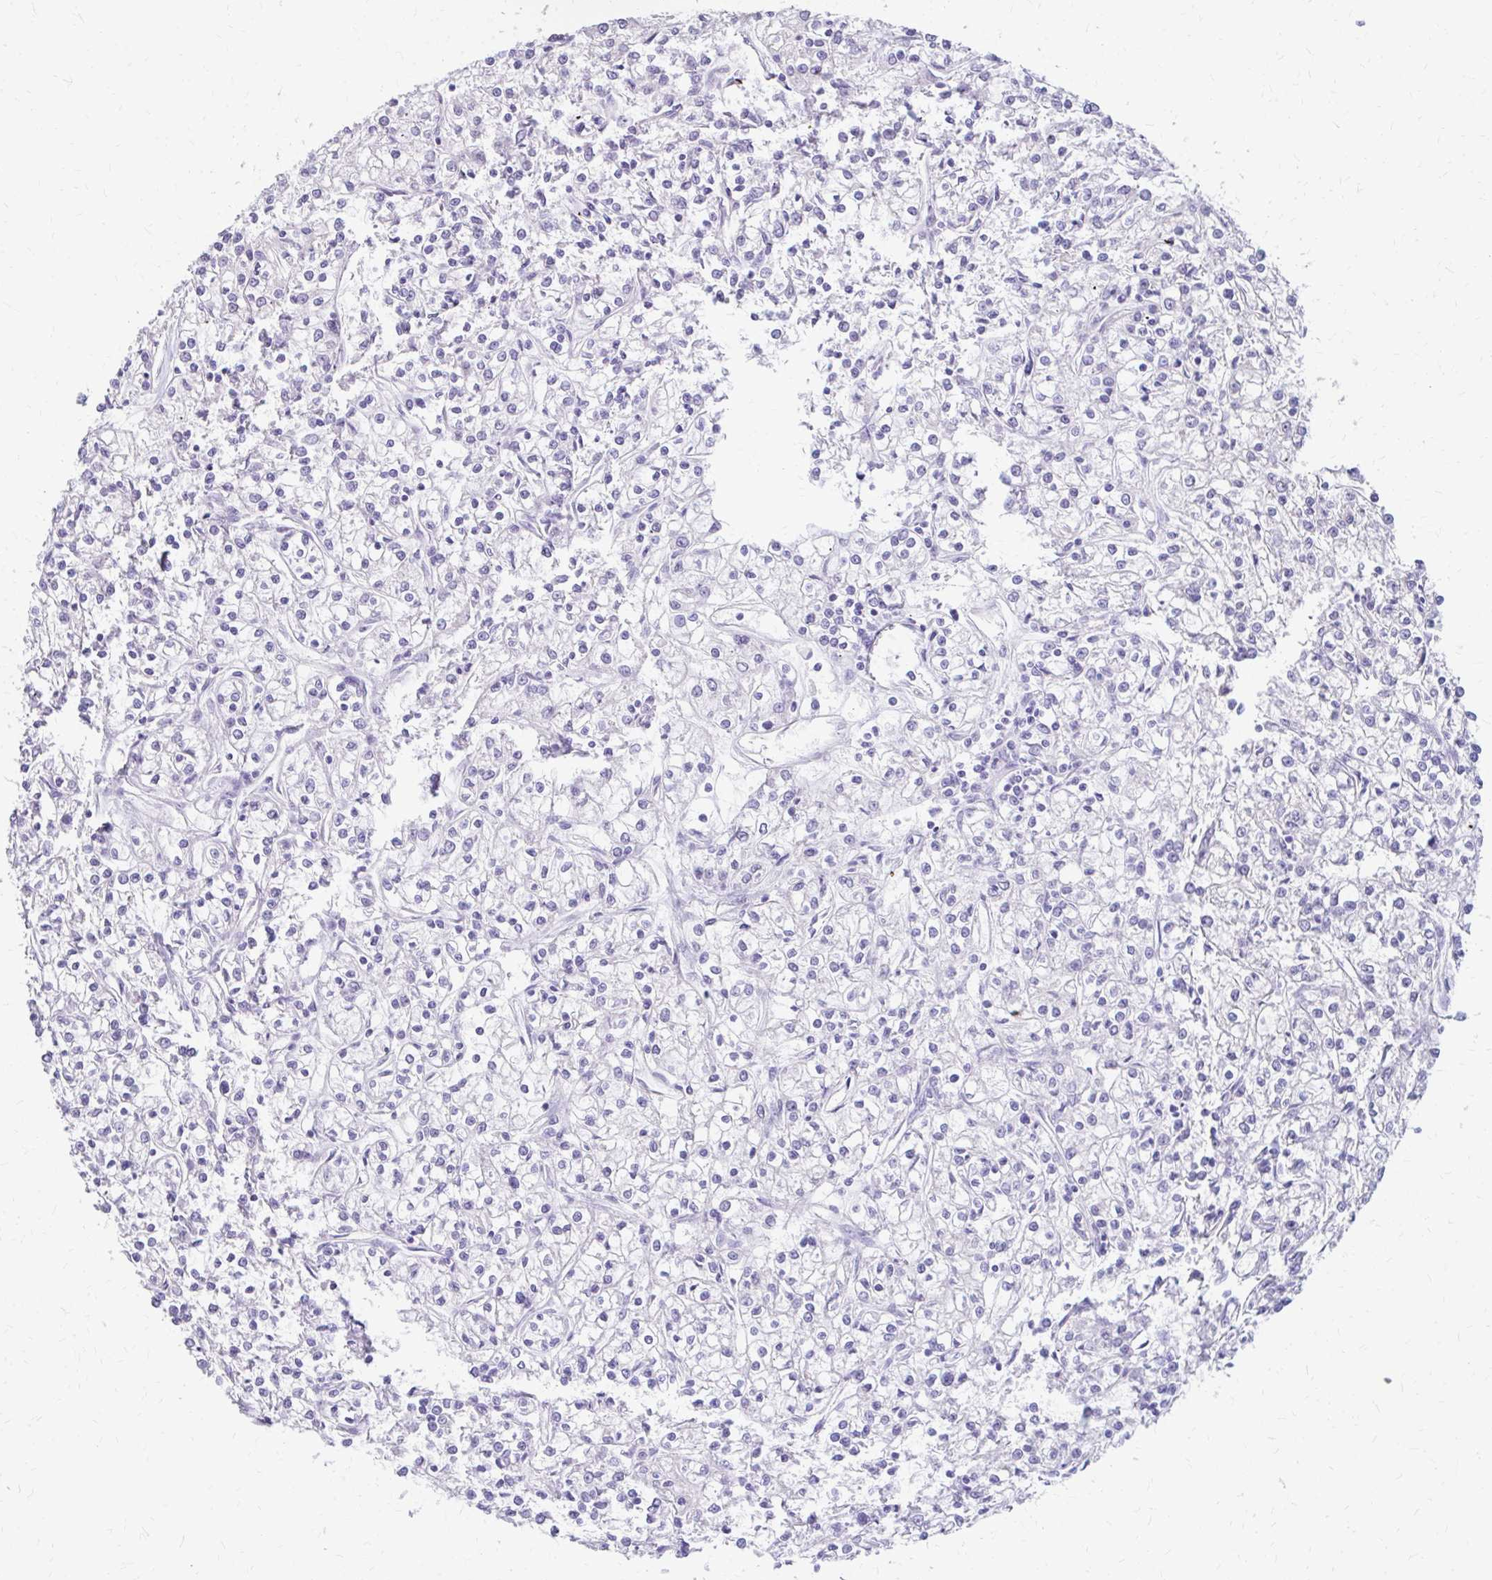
{"staining": {"intensity": "negative", "quantity": "none", "location": "none"}, "tissue": "renal cancer", "cell_type": "Tumor cells", "image_type": "cancer", "snomed": [{"axis": "morphology", "description": "Adenocarcinoma, NOS"}, {"axis": "topography", "description": "Kidney"}], "caption": "Protein analysis of adenocarcinoma (renal) exhibits no significant staining in tumor cells.", "gene": "RGS16", "patient": {"sex": "female", "age": 59}}